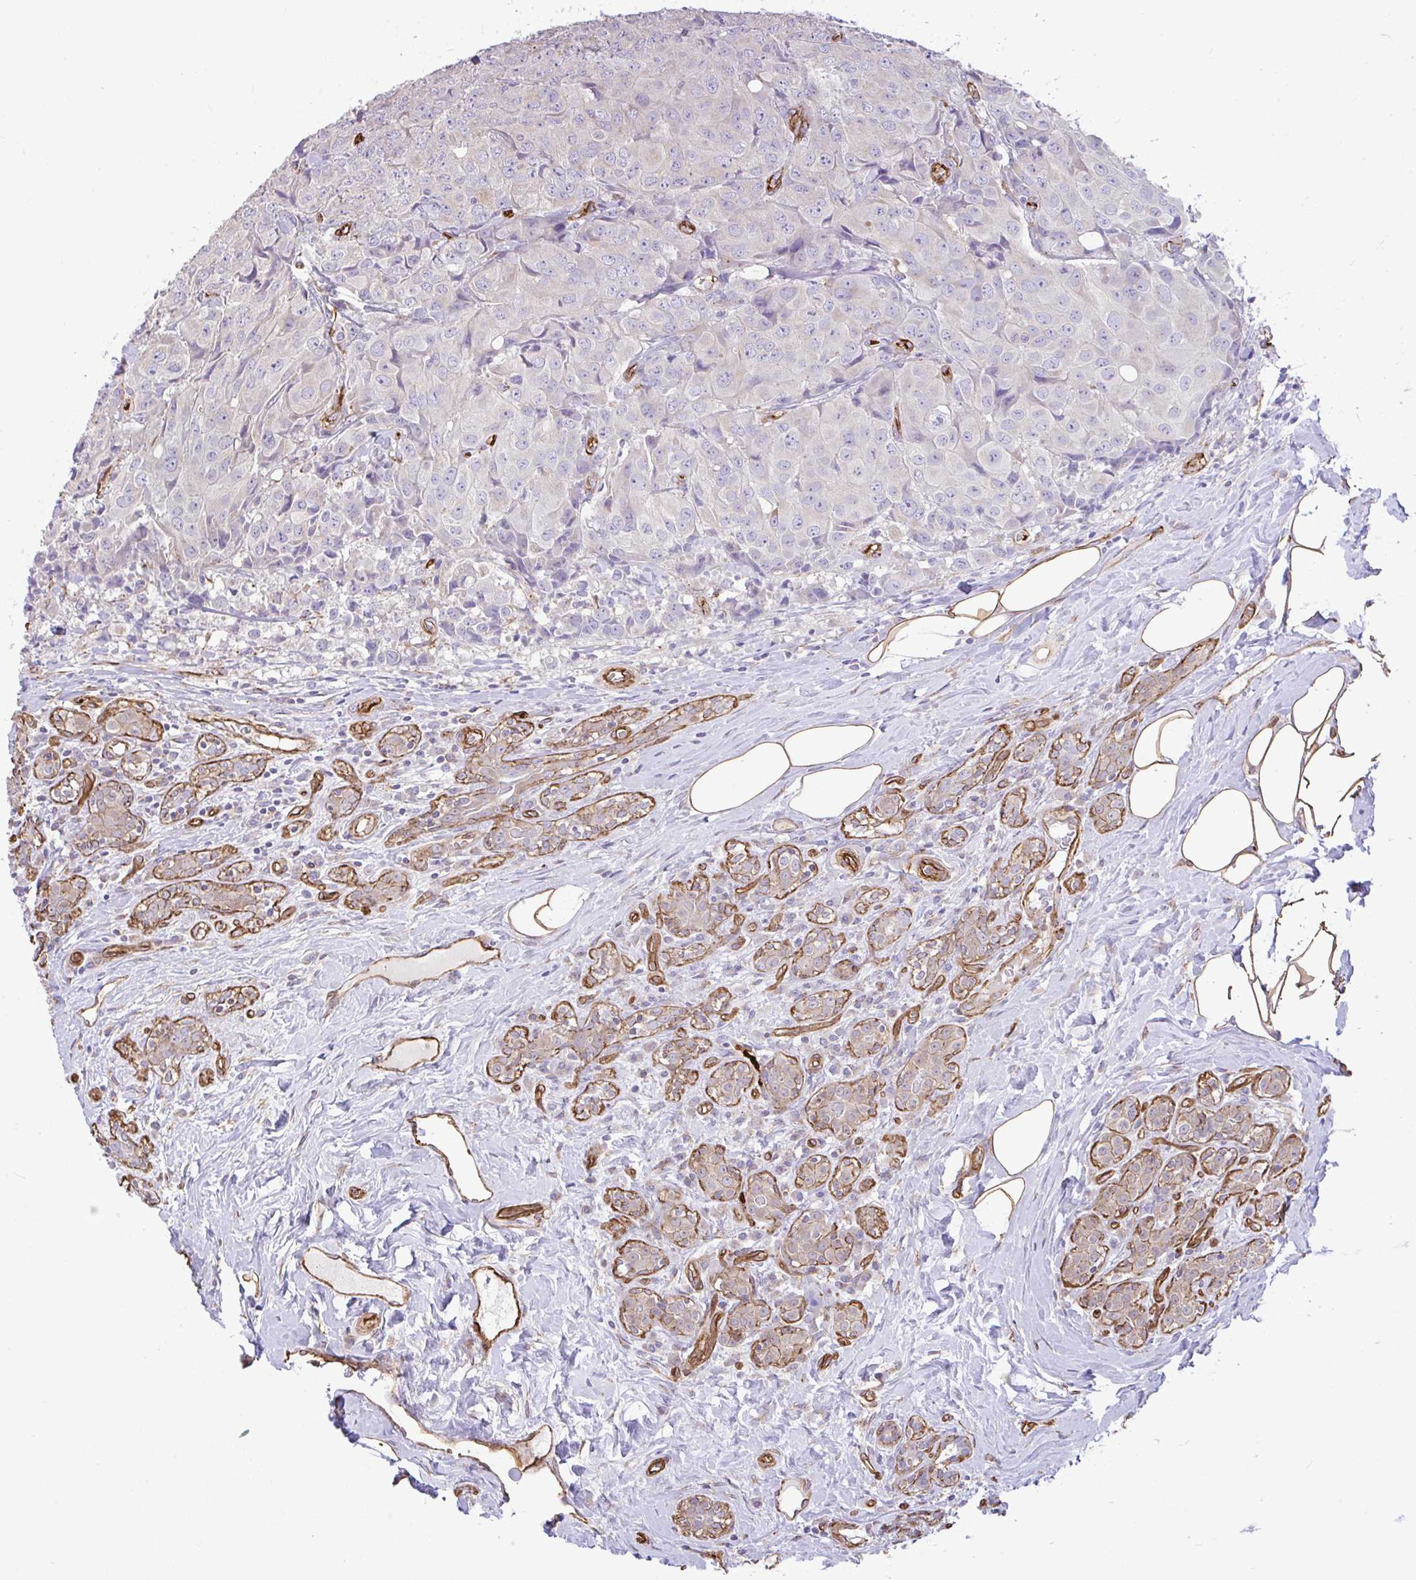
{"staining": {"intensity": "negative", "quantity": "none", "location": "none"}, "tissue": "breast cancer", "cell_type": "Tumor cells", "image_type": "cancer", "snomed": [{"axis": "morphology", "description": "Duct carcinoma"}, {"axis": "topography", "description": "Breast"}], "caption": "DAB (3,3'-diaminobenzidine) immunohistochemical staining of human breast cancer shows no significant staining in tumor cells. Nuclei are stained in blue.", "gene": "PTPRK", "patient": {"sex": "female", "age": 43}}